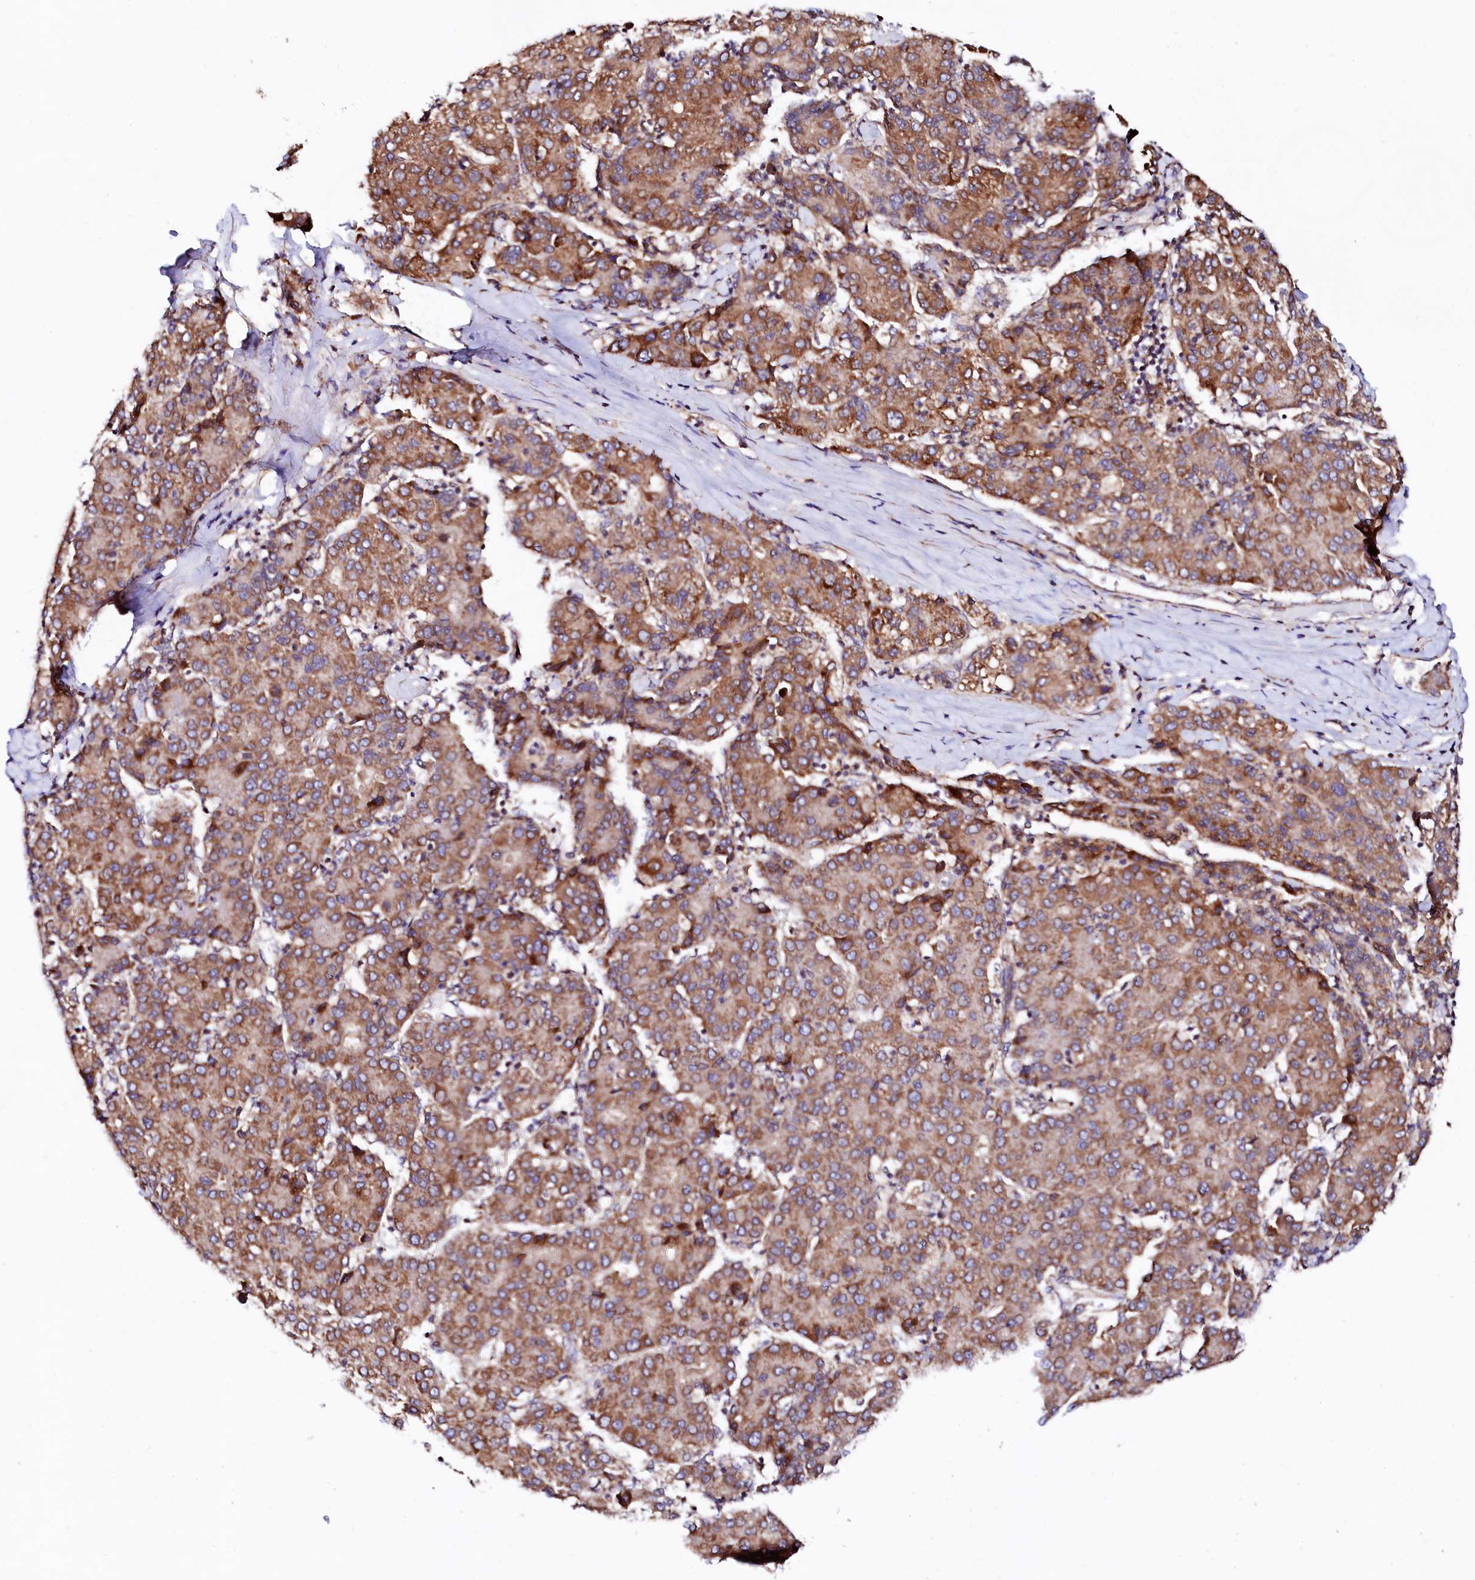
{"staining": {"intensity": "moderate", "quantity": ">75%", "location": "cytoplasmic/membranous"}, "tissue": "liver cancer", "cell_type": "Tumor cells", "image_type": "cancer", "snomed": [{"axis": "morphology", "description": "Carcinoma, Hepatocellular, NOS"}, {"axis": "topography", "description": "Liver"}], "caption": "Immunohistochemistry histopathology image of neoplastic tissue: liver cancer (hepatocellular carcinoma) stained using immunohistochemistry (IHC) displays medium levels of moderate protein expression localized specifically in the cytoplasmic/membranous of tumor cells, appearing as a cytoplasmic/membranous brown color.", "gene": "UBE3C", "patient": {"sex": "male", "age": 65}}